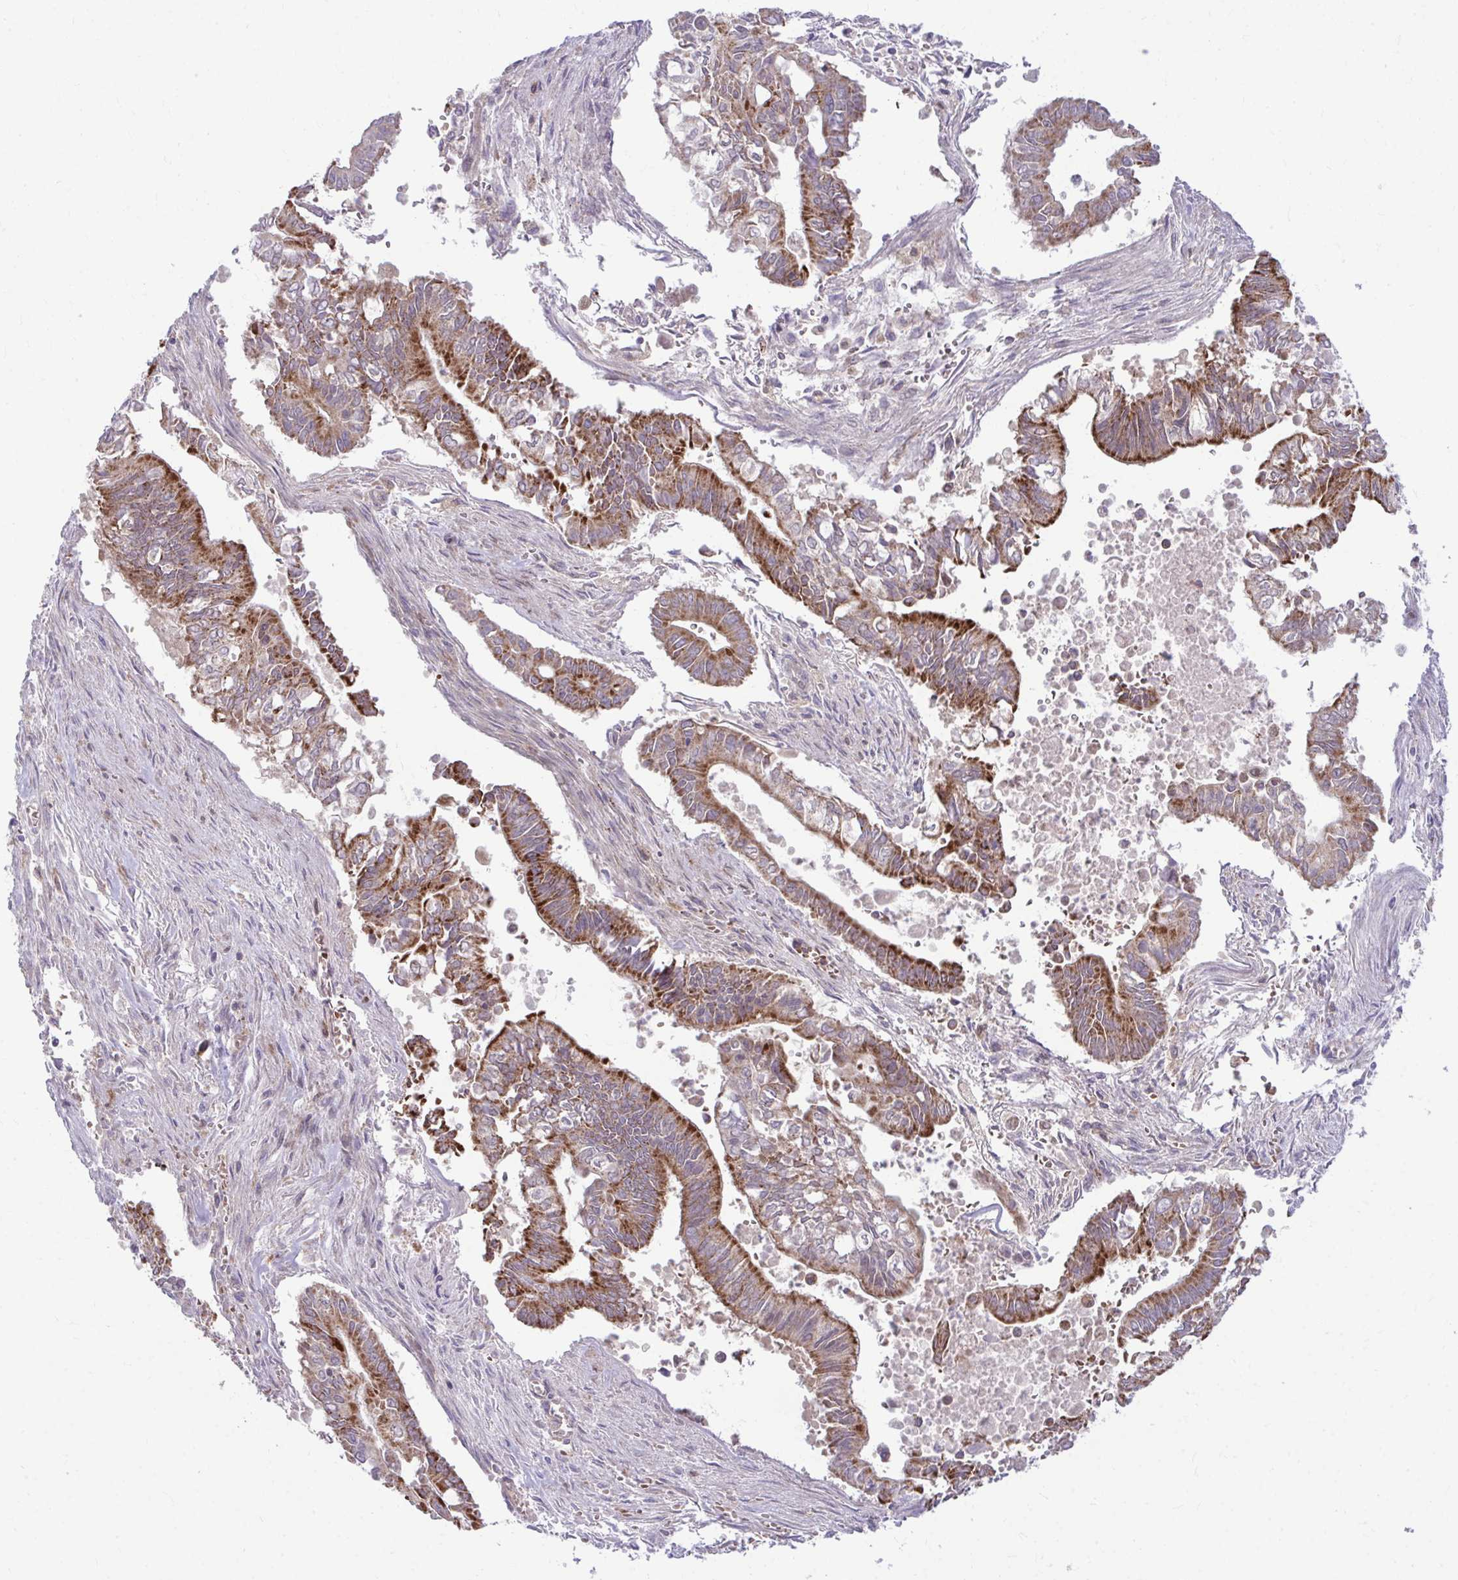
{"staining": {"intensity": "strong", "quantity": ">75%", "location": "cytoplasmic/membranous"}, "tissue": "pancreatic cancer", "cell_type": "Tumor cells", "image_type": "cancer", "snomed": [{"axis": "morphology", "description": "Adenocarcinoma, NOS"}, {"axis": "topography", "description": "Pancreas"}], "caption": "Immunohistochemistry (DAB) staining of human pancreatic cancer (adenocarcinoma) shows strong cytoplasmic/membranous protein staining in about >75% of tumor cells.", "gene": "C16orf54", "patient": {"sex": "male", "age": 68}}